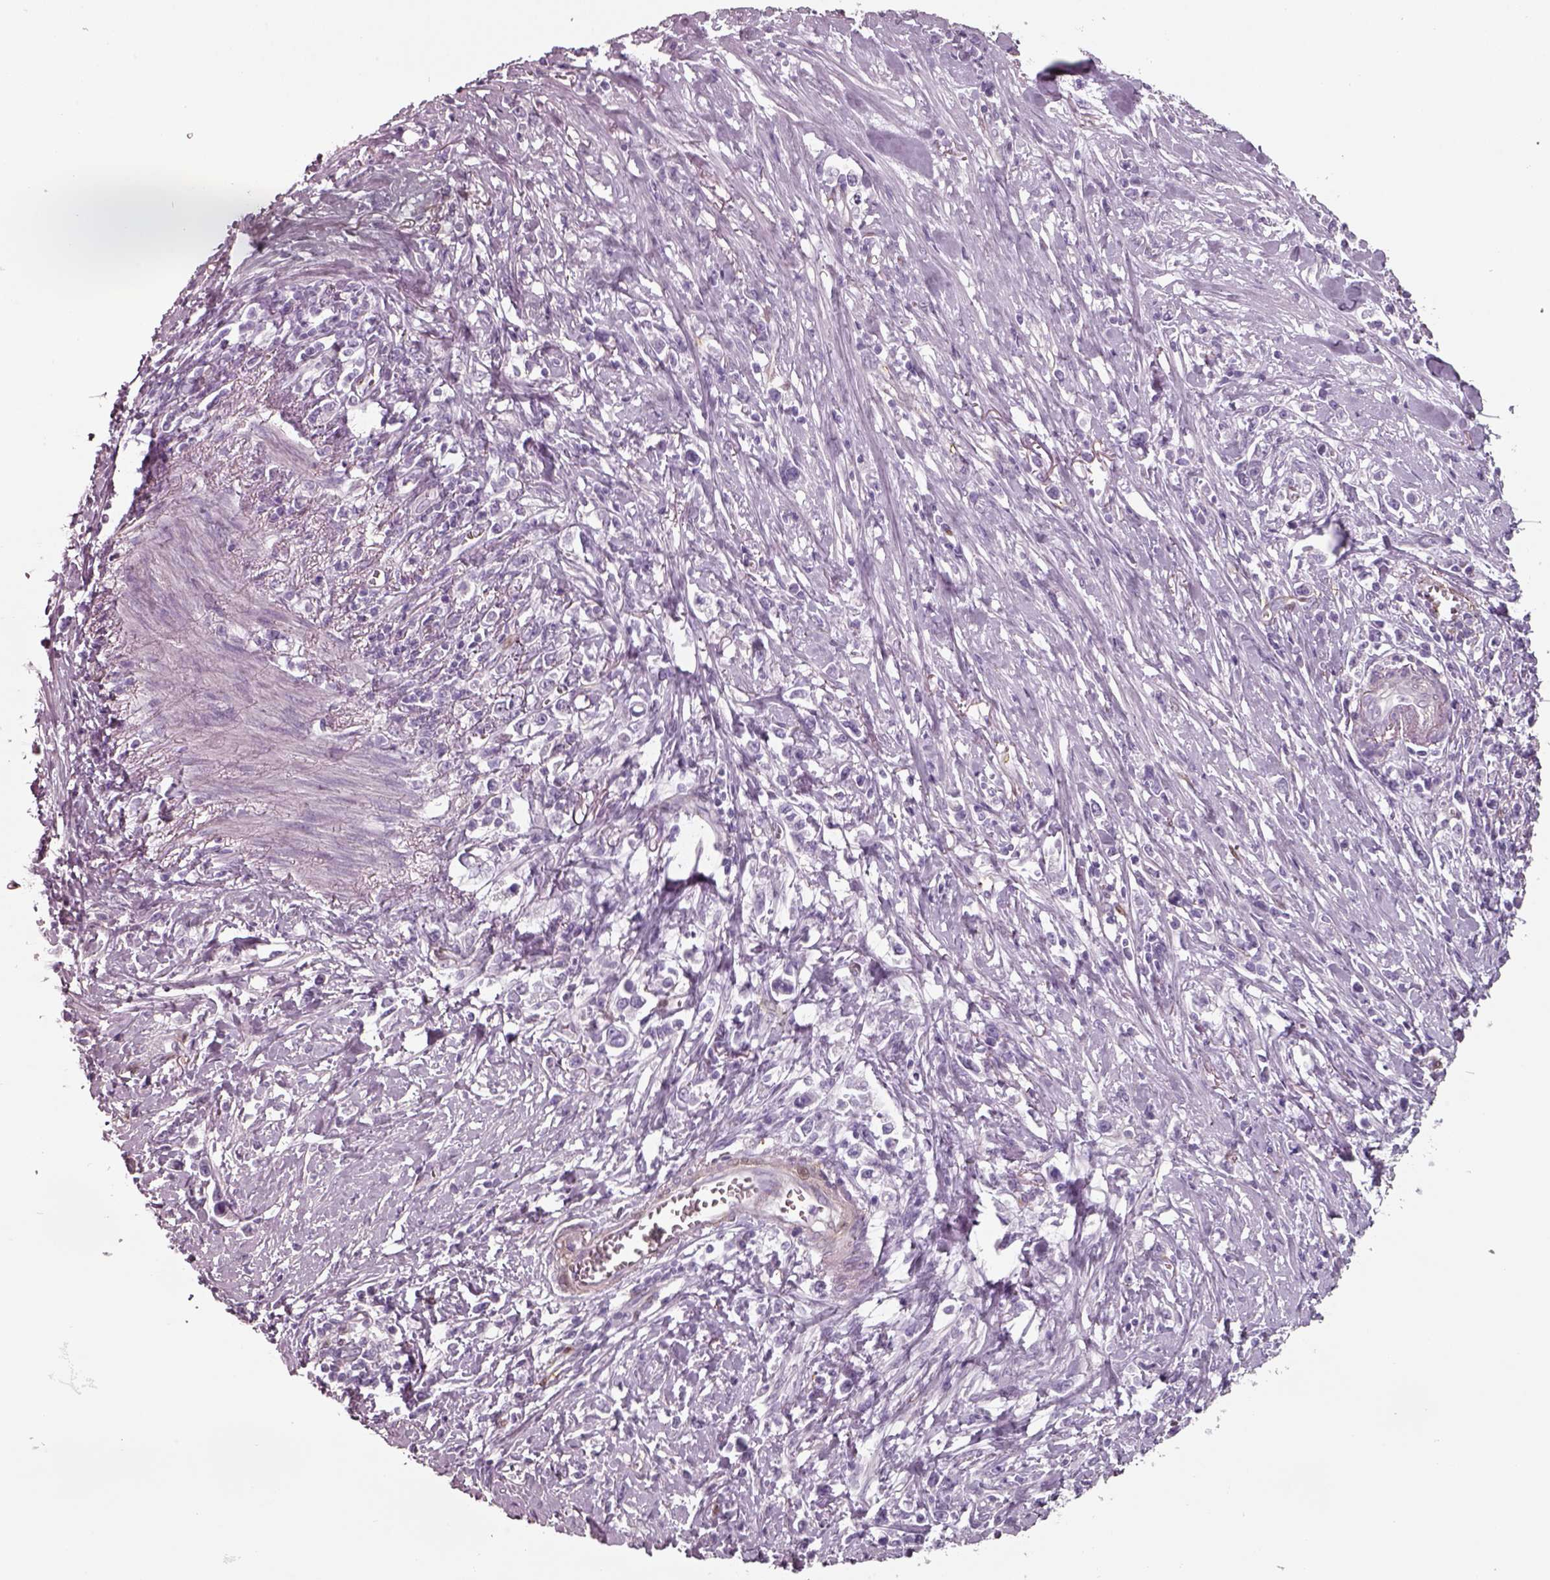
{"staining": {"intensity": "negative", "quantity": "none", "location": "none"}, "tissue": "stomach cancer", "cell_type": "Tumor cells", "image_type": "cancer", "snomed": [{"axis": "morphology", "description": "Adenocarcinoma, NOS"}, {"axis": "topography", "description": "Stomach"}], "caption": "Photomicrograph shows no significant protein expression in tumor cells of stomach cancer (adenocarcinoma). (Immunohistochemistry, brightfield microscopy, high magnification).", "gene": "ISYNA1", "patient": {"sex": "male", "age": 63}}